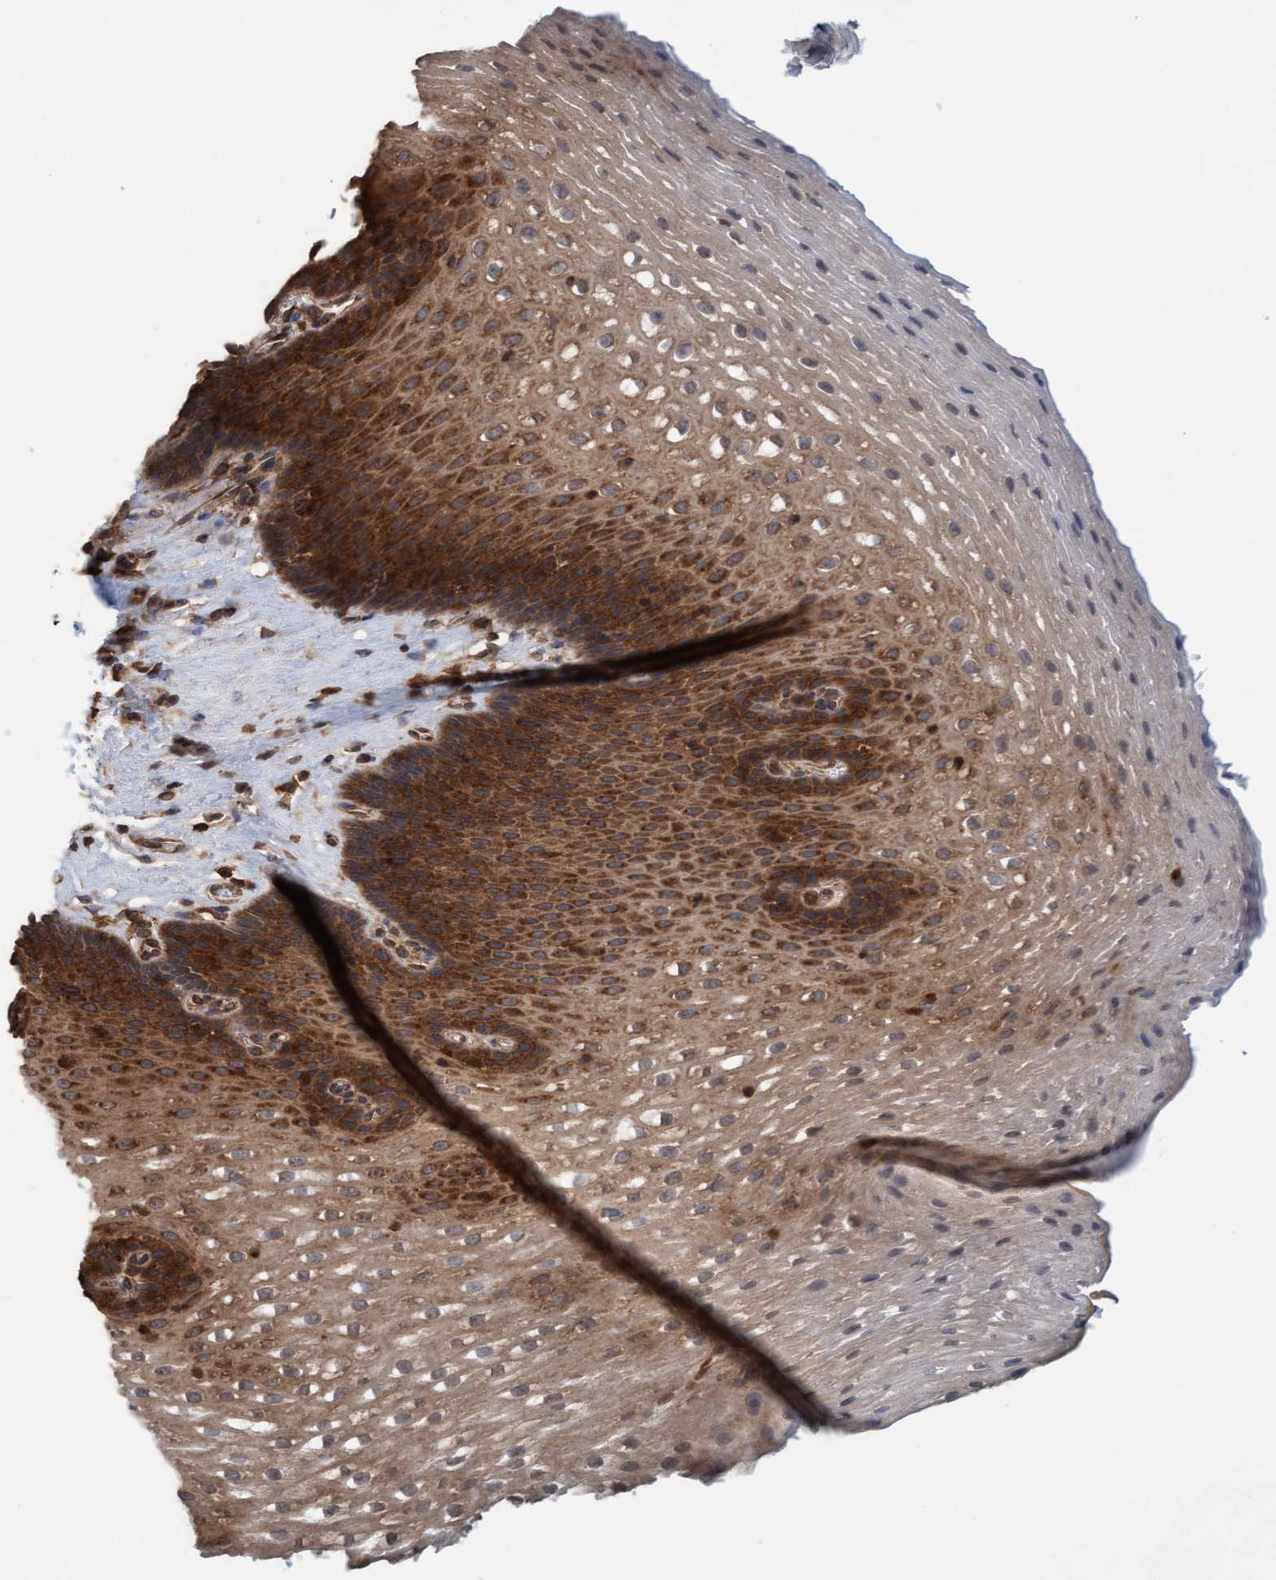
{"staining": {"intensity": "strong", "quantity": ">75%", "location": "cytoplasmic/membranous"}, "tissue": "esophagus", "cell_type": "Squamous epithelial cells", "image_type": "normal", "snomed": [{"axis": "morphology", "description": "Normal tissue, NOS"}, {"axis": "topography", "description": "Esophagus"}], "caption": "About >75% of squamous epithelial cells in unremarkable esophagus exhibit strong cytoplasmic/membranous protein staining as visualized by brown immunohistochemical staining.", "gene": "FXR2", "patient": {"sex": "male", "age": 48}}